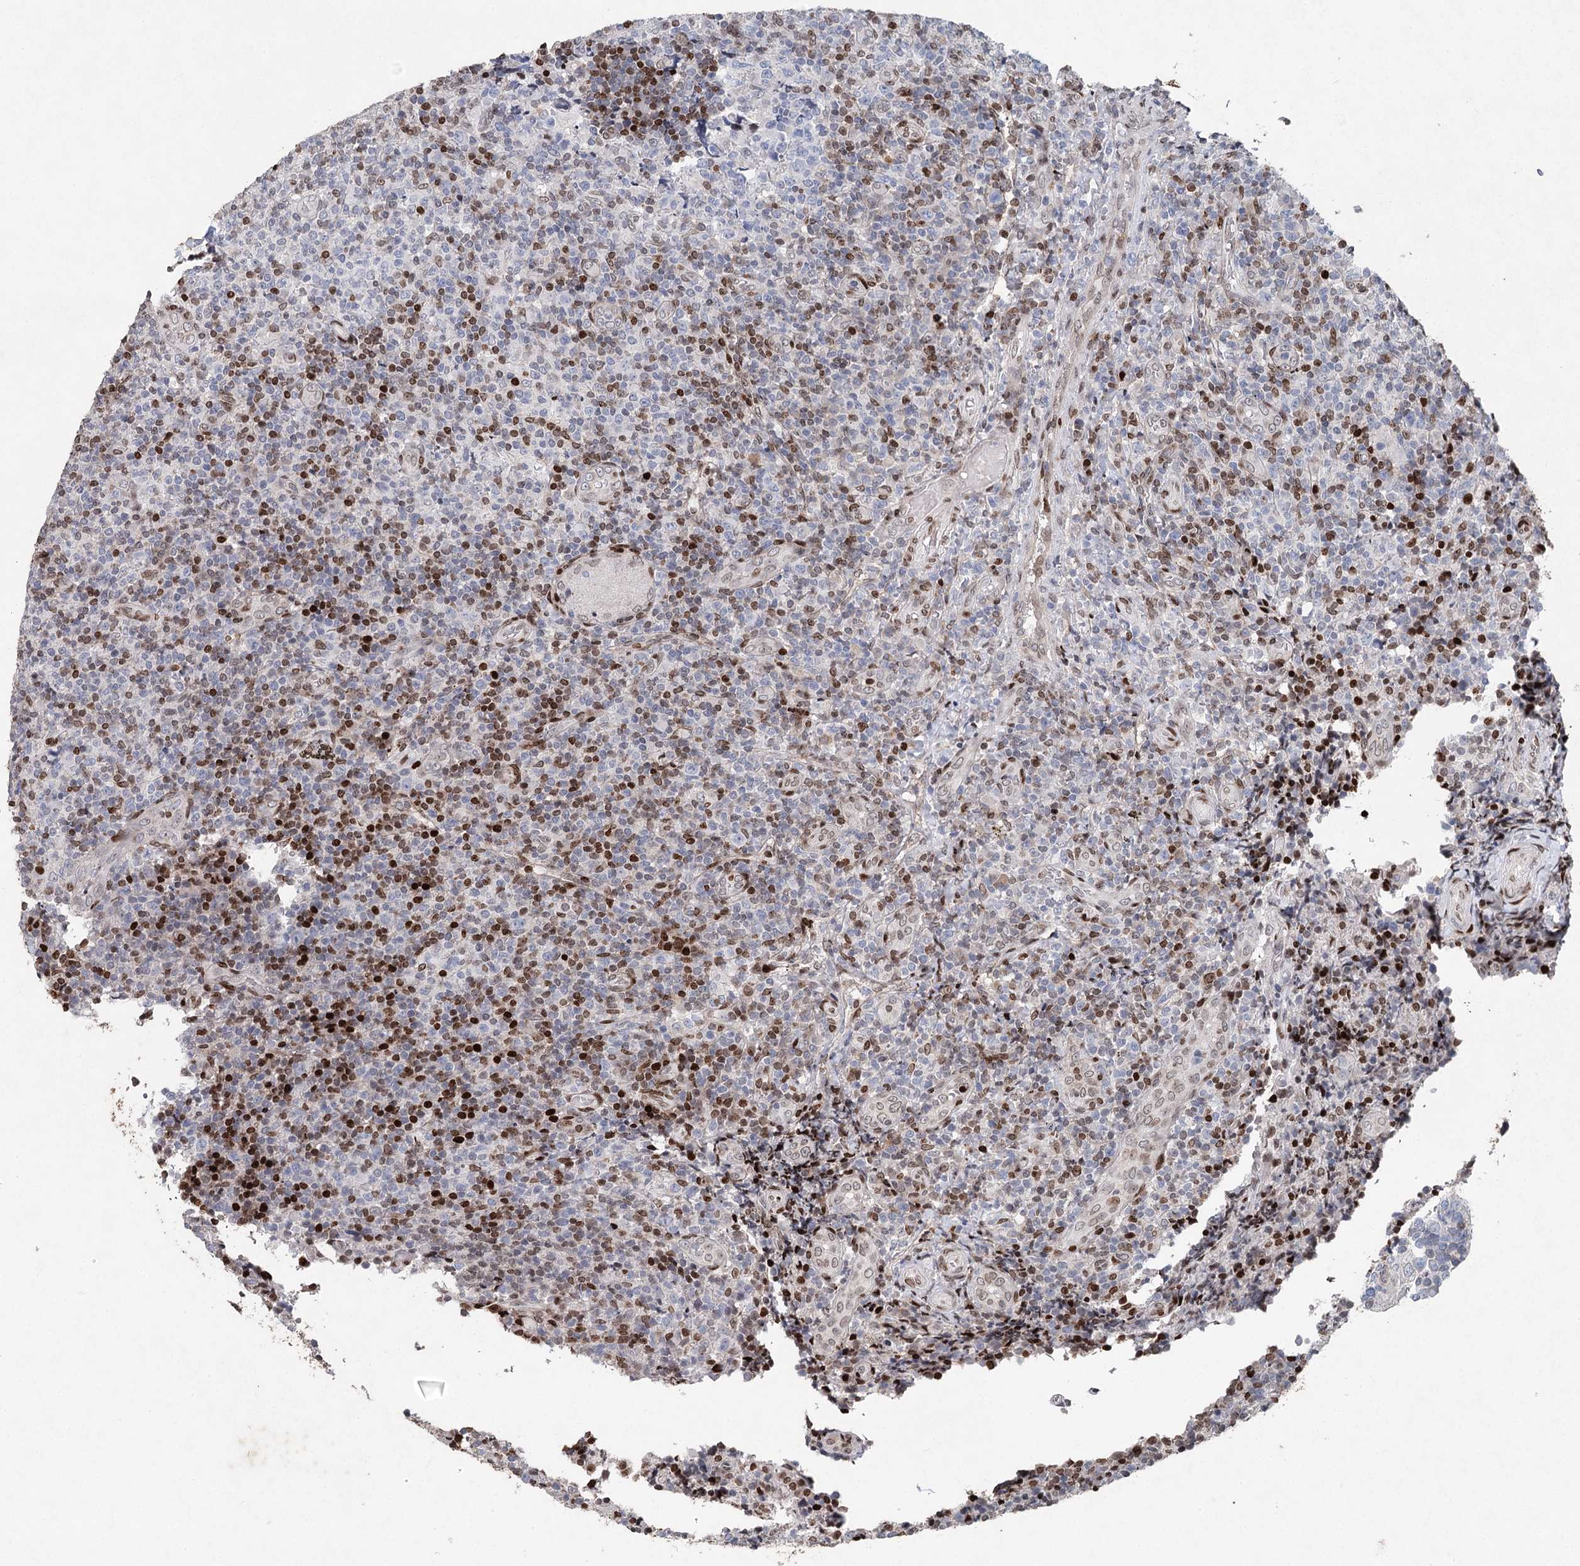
{"staining": {"intensity": "negative", "quantity": "none", "location": "none"}, "tissue": "tonsil", "cell_type": "Germinal center cells", "image_type": "normal", "snomed": [{"axis": "morphology", "description": "Normal tissue, NOS"}, {"axis": "topography", "description": "Tonsil"}], "caption": "Germinal center cells show no significant protein expression in benign tonsil. Nuclei are stained in blue.", "gene": "FRMD4A", "patient": {"sex": "female", "age": 19}}